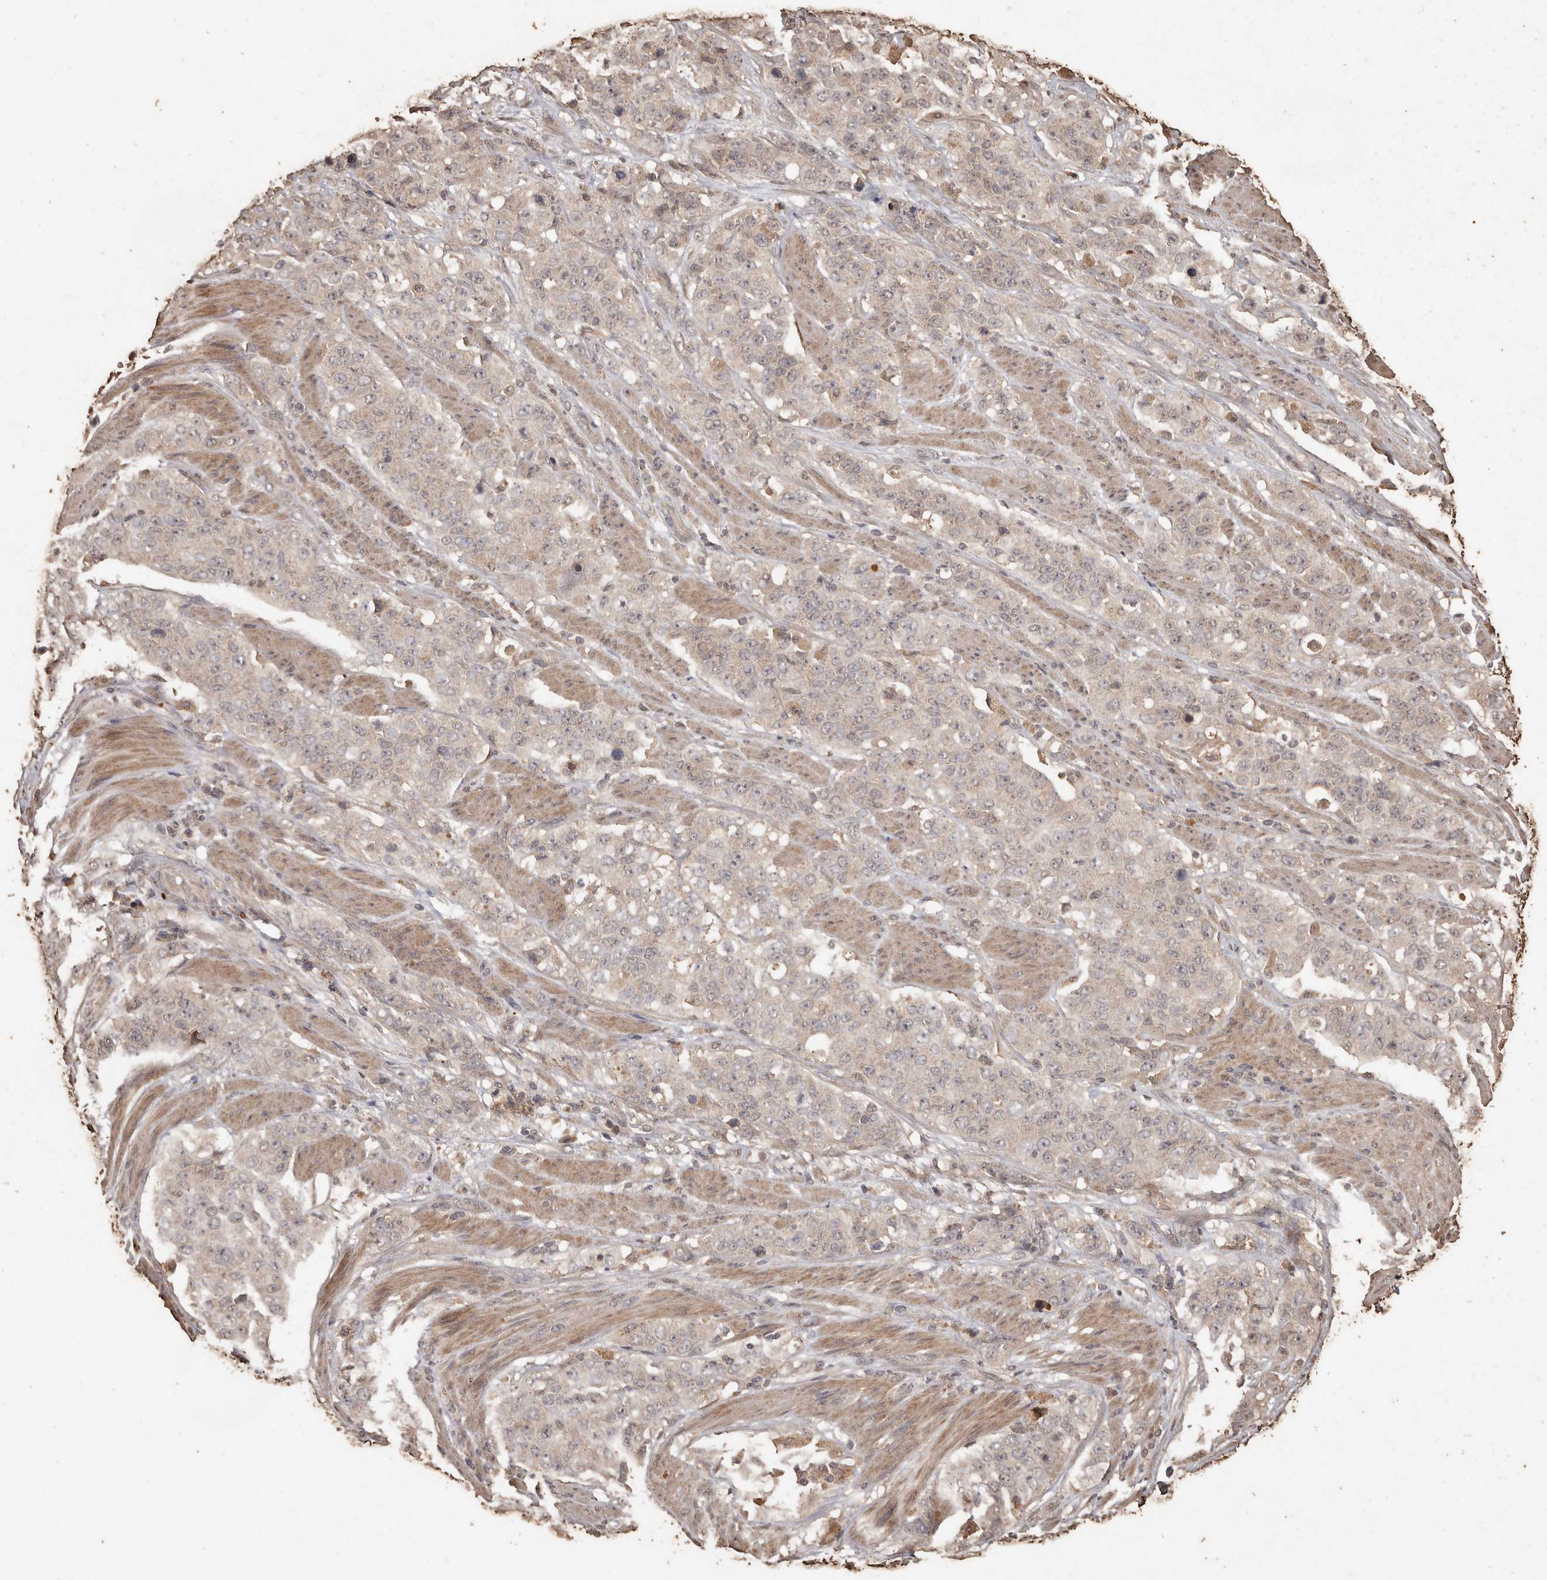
{"staining": {"intensity": "negative", "quantity": "none", "location": "none"}, "tissue": "stomach cancer", "cell_type": "Tumor cells", "image_type": "cancer", "snomed": [{"axis": "morphology", "description": "Adenocarcinoma, NOS"}, {"axis": "topography", "description": "Stomach"}], "caption": "The immunohistochemistry (IHC) micrograph has no significant expression in tumor cells of stomach cancer (adenocarcinoma) tissue.", "gene": "PKDCC", "patient": {"sex": "male", "age": 48}}